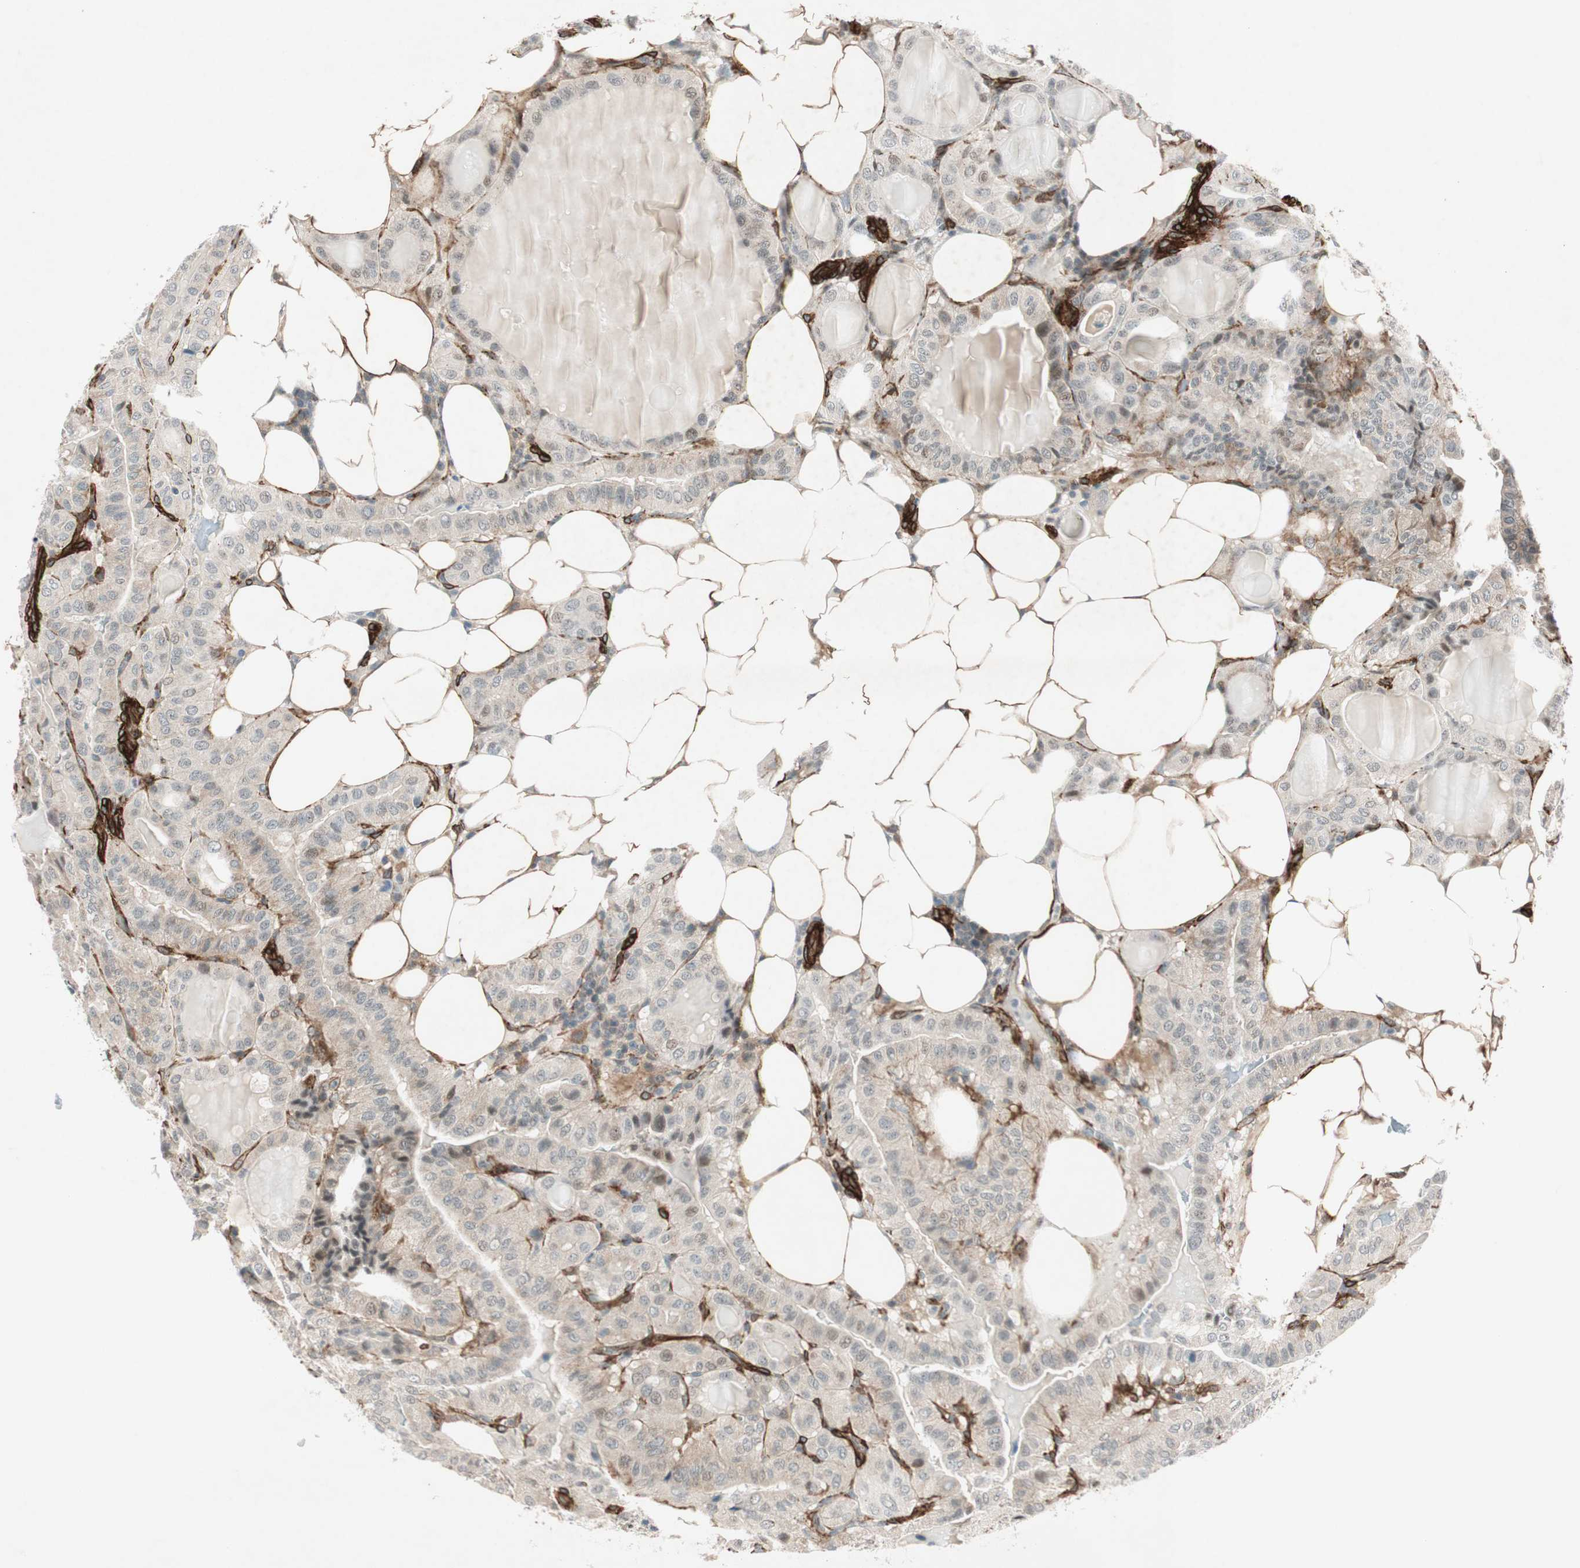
{"staining": {"intensity": "negative", "quantity": "none", "location": "none"}, "tissue": "thyroid cancer", "cell_type": "Tumor cells", "image_type": "cancer", "snomed": [{"axis": "morphology", "description": "Papillary adenocarcinoma, NOS"}, {"axis": "topography", "description": "Thyroid gland"}], "caption": "High magnification brightfield microscopy of thyroid cancer (papillary adenocarcinoma) stained with DAB (3,3'-diaminobenzidine) (brown) and counterstained with hematoxylin (blue): tumor cells show no significant staining.", "gene": "CDK19", "patient": {"sex": "male", "age": 77}}